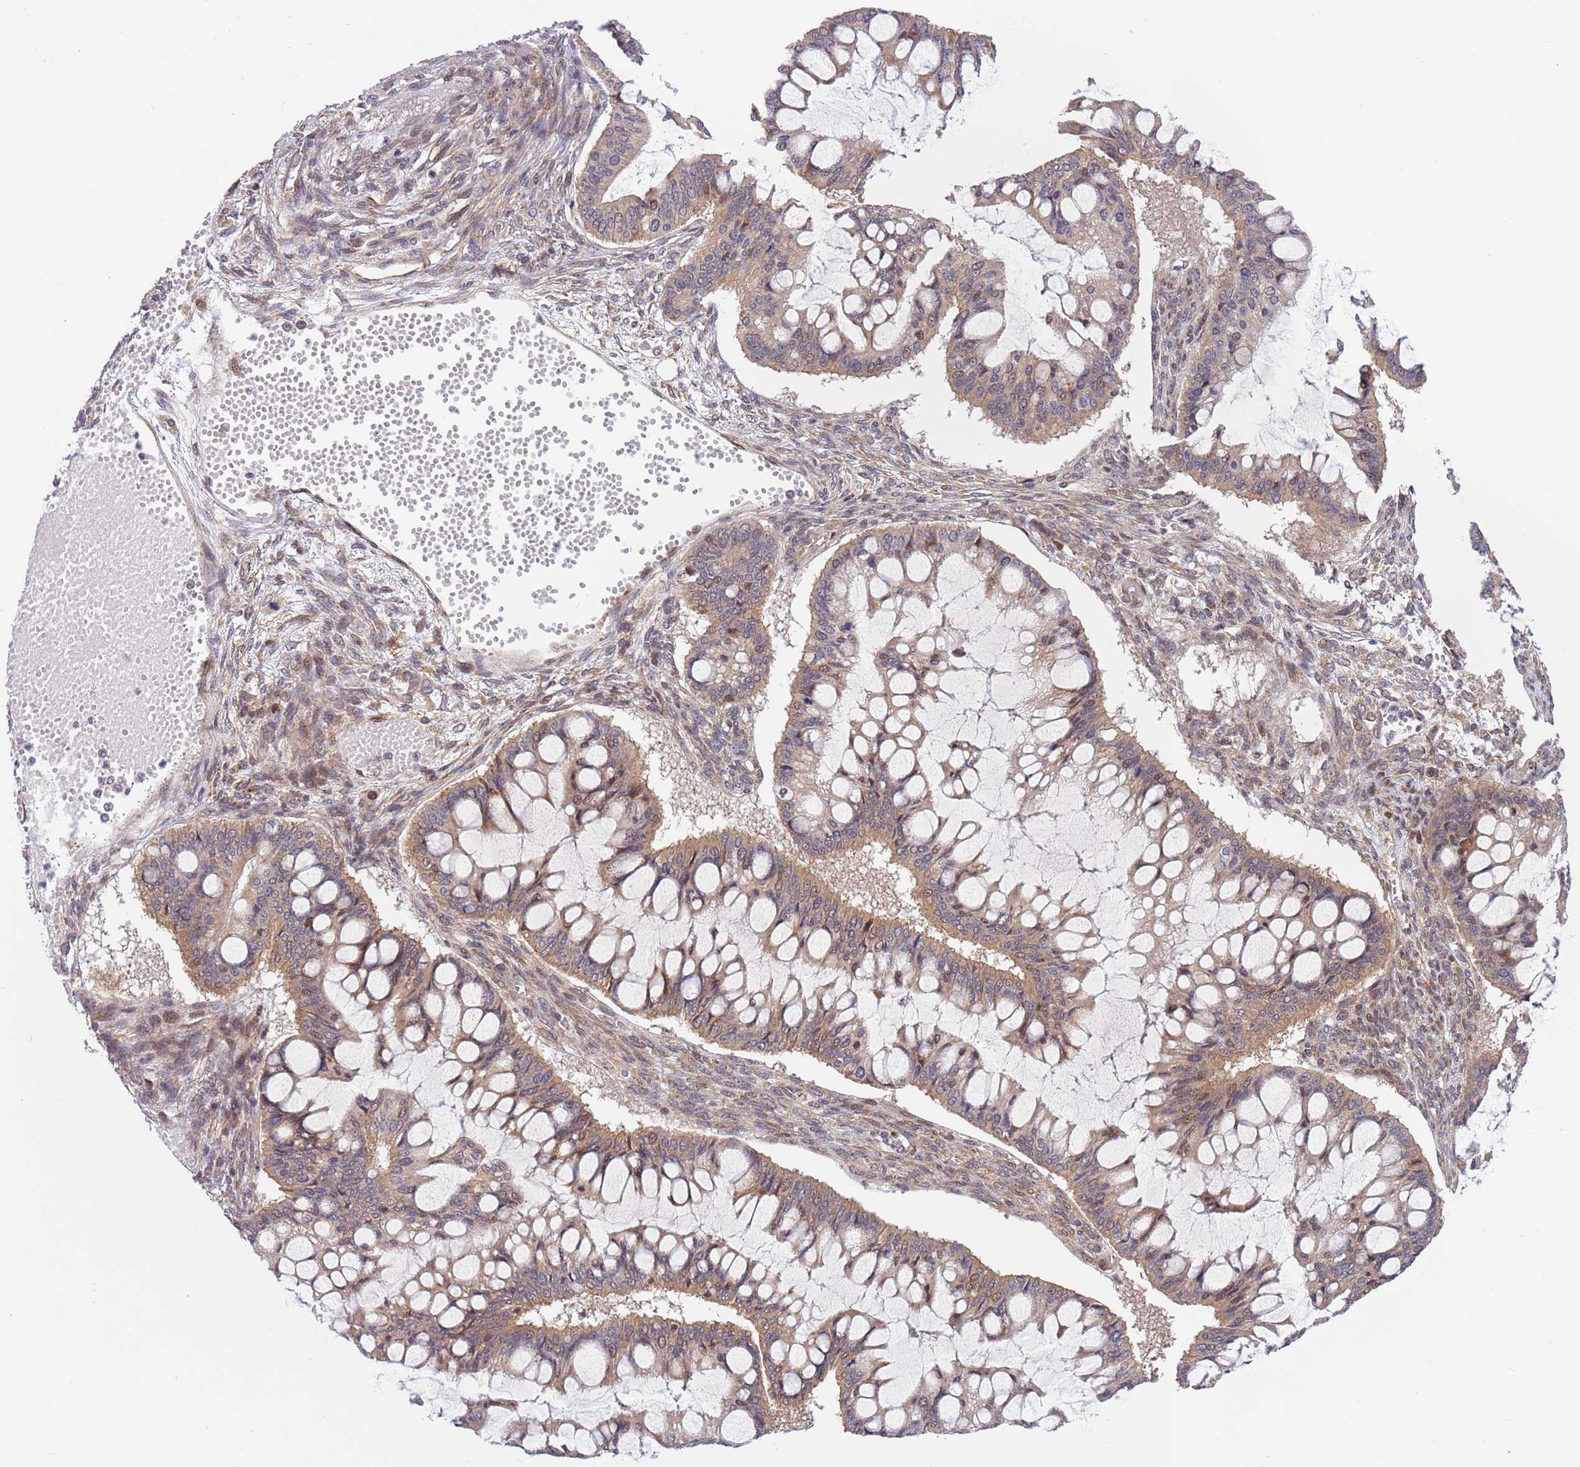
{"staining": {"intensity": "weak", "quantity": ">75%", "location": "cytoplasmic/membranous"}, "tissue": "ovarian cancer", "cell_type": "Tumor cells", "image_type": "cancer", "snomed": [{"axis": "morphology", "description": "Cystadenocarcinoma, mucinous, NOS"}, {"axis": "topography", "description": "Ovary"}], "caption": "Protein analysis of ovarian cancer (mucinous cystadenocarcinoma) tissue exhibits weak cytoplasmic/membranous positivity in approximately >75% of tumor cells. The staining was performed using DAB, with brown indicating positive protein expression. Nuclei are stained blue with hematoxylin.", "gene": "TBX10", "patient": {"sex": "female", "age": 73}}